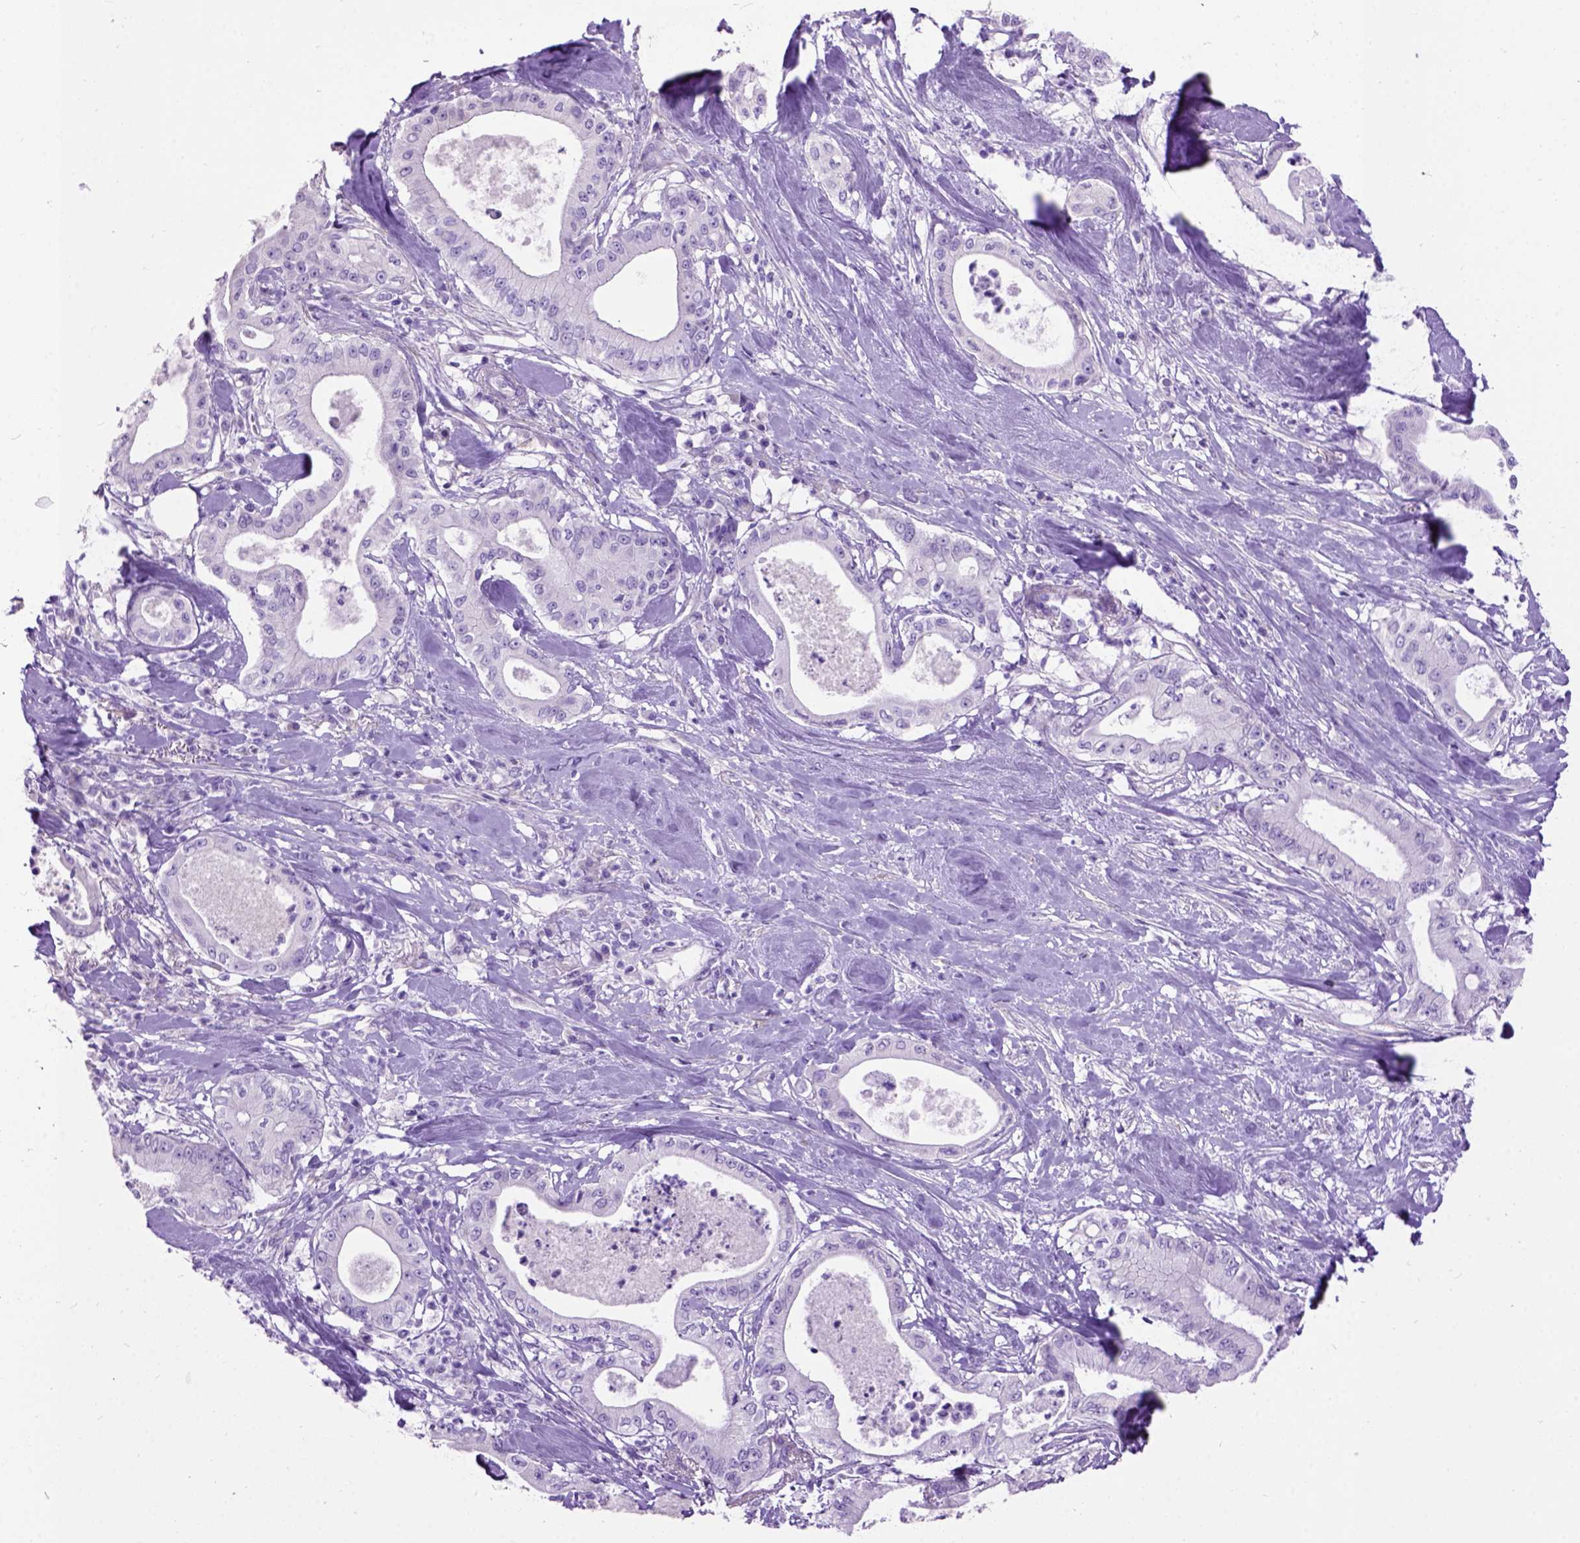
{"staining": {"intensity": "negative", "quantity": "none", "location": "none"}, "tissue": "pancreatic cancer", "cell_type": "Tumor cells", "image_type": "cancer", "snomed": [{"axis": "morphology", "description": "Adenocarcinoma, NOS"}, {"axis": "topography", "description": "Pancreas"}], "caption": "Immunohistochemical staining of human pancreatic cancer shows no significant expression in tumor cells.", "gene": "MAPT", "patient": {"sex": "male", "age": 71}}